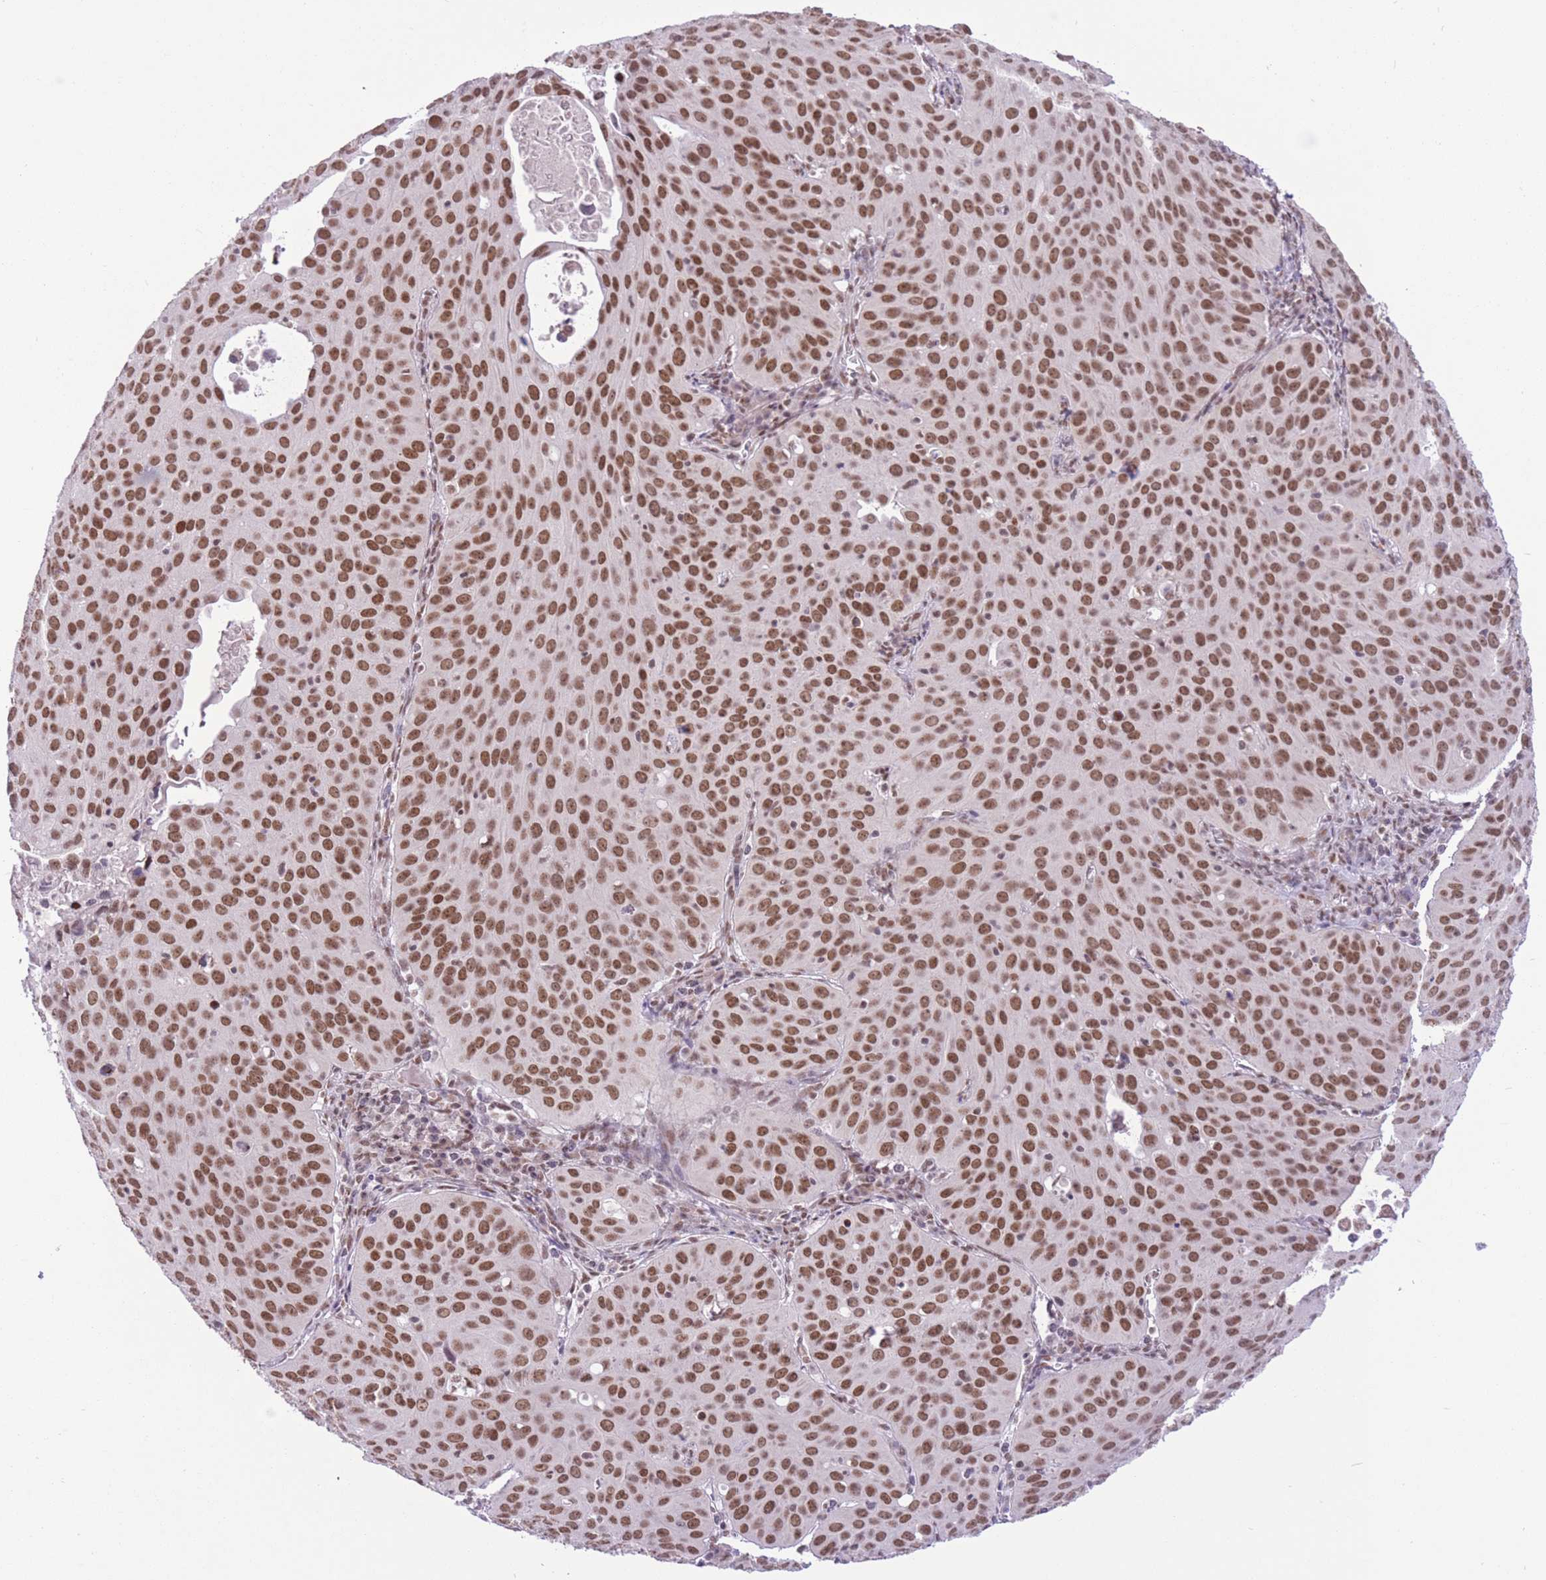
{"staining": {"intensity": "moderate", "quantity": ">75%", "location": "nuclear"}, "tissue": "cervical cancer", "cell_type": "Tumor cells", "image_type": "cancer", "snomed": [{"axis": "morphology", "description": "Squamous cell carcinoma, NOS"}, {"axis": "topography", "description": "Cervix"}], "caption": "Immunohistochemical staining of cervical cancer (squamous cell carcinoma) shows medium levels of moderate nuclear positivity in about >75% of tumor cells.", "gene": "ZBED5", "patient": {"sex": "female", "age": 36}}